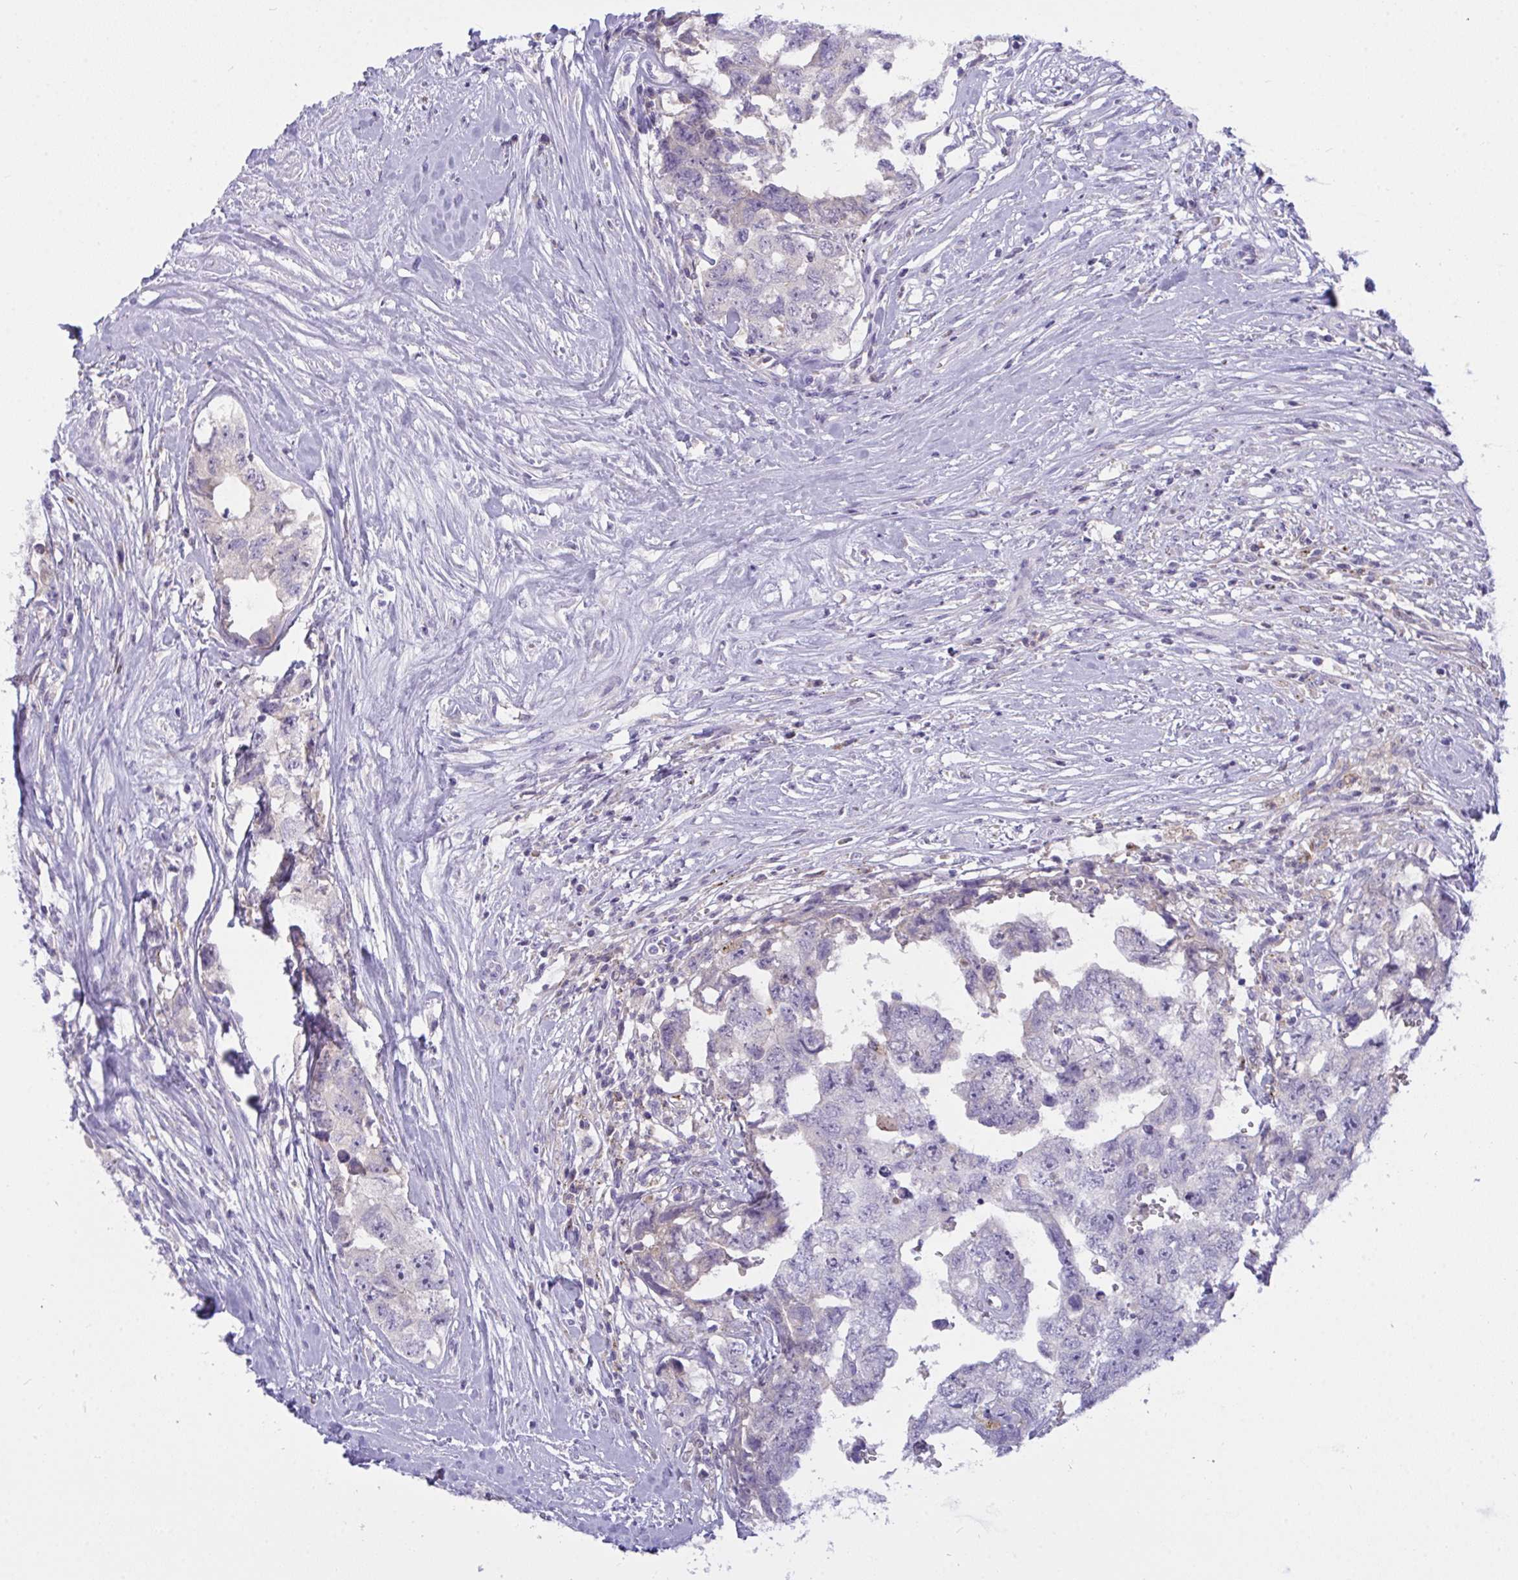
{"staining": {"intensity": "negative", "quantity": "none", "location": "none"}, "tissue": "testis cancer", "cell_type": "Tumor cells", "image_type": "cancer", "snomed": [{"axis": "morphology", "description": "Carcinoma, Embryonal, NOS"}, {"axis": "topography", "description": "Testis"}], "caption": "A photomicrograph of human testis cancer (embryonal carcinoma) is negative for staining in tumor cells.", "gene": "SEMA6B", "patient": {"sex": "male", "age": 22}}